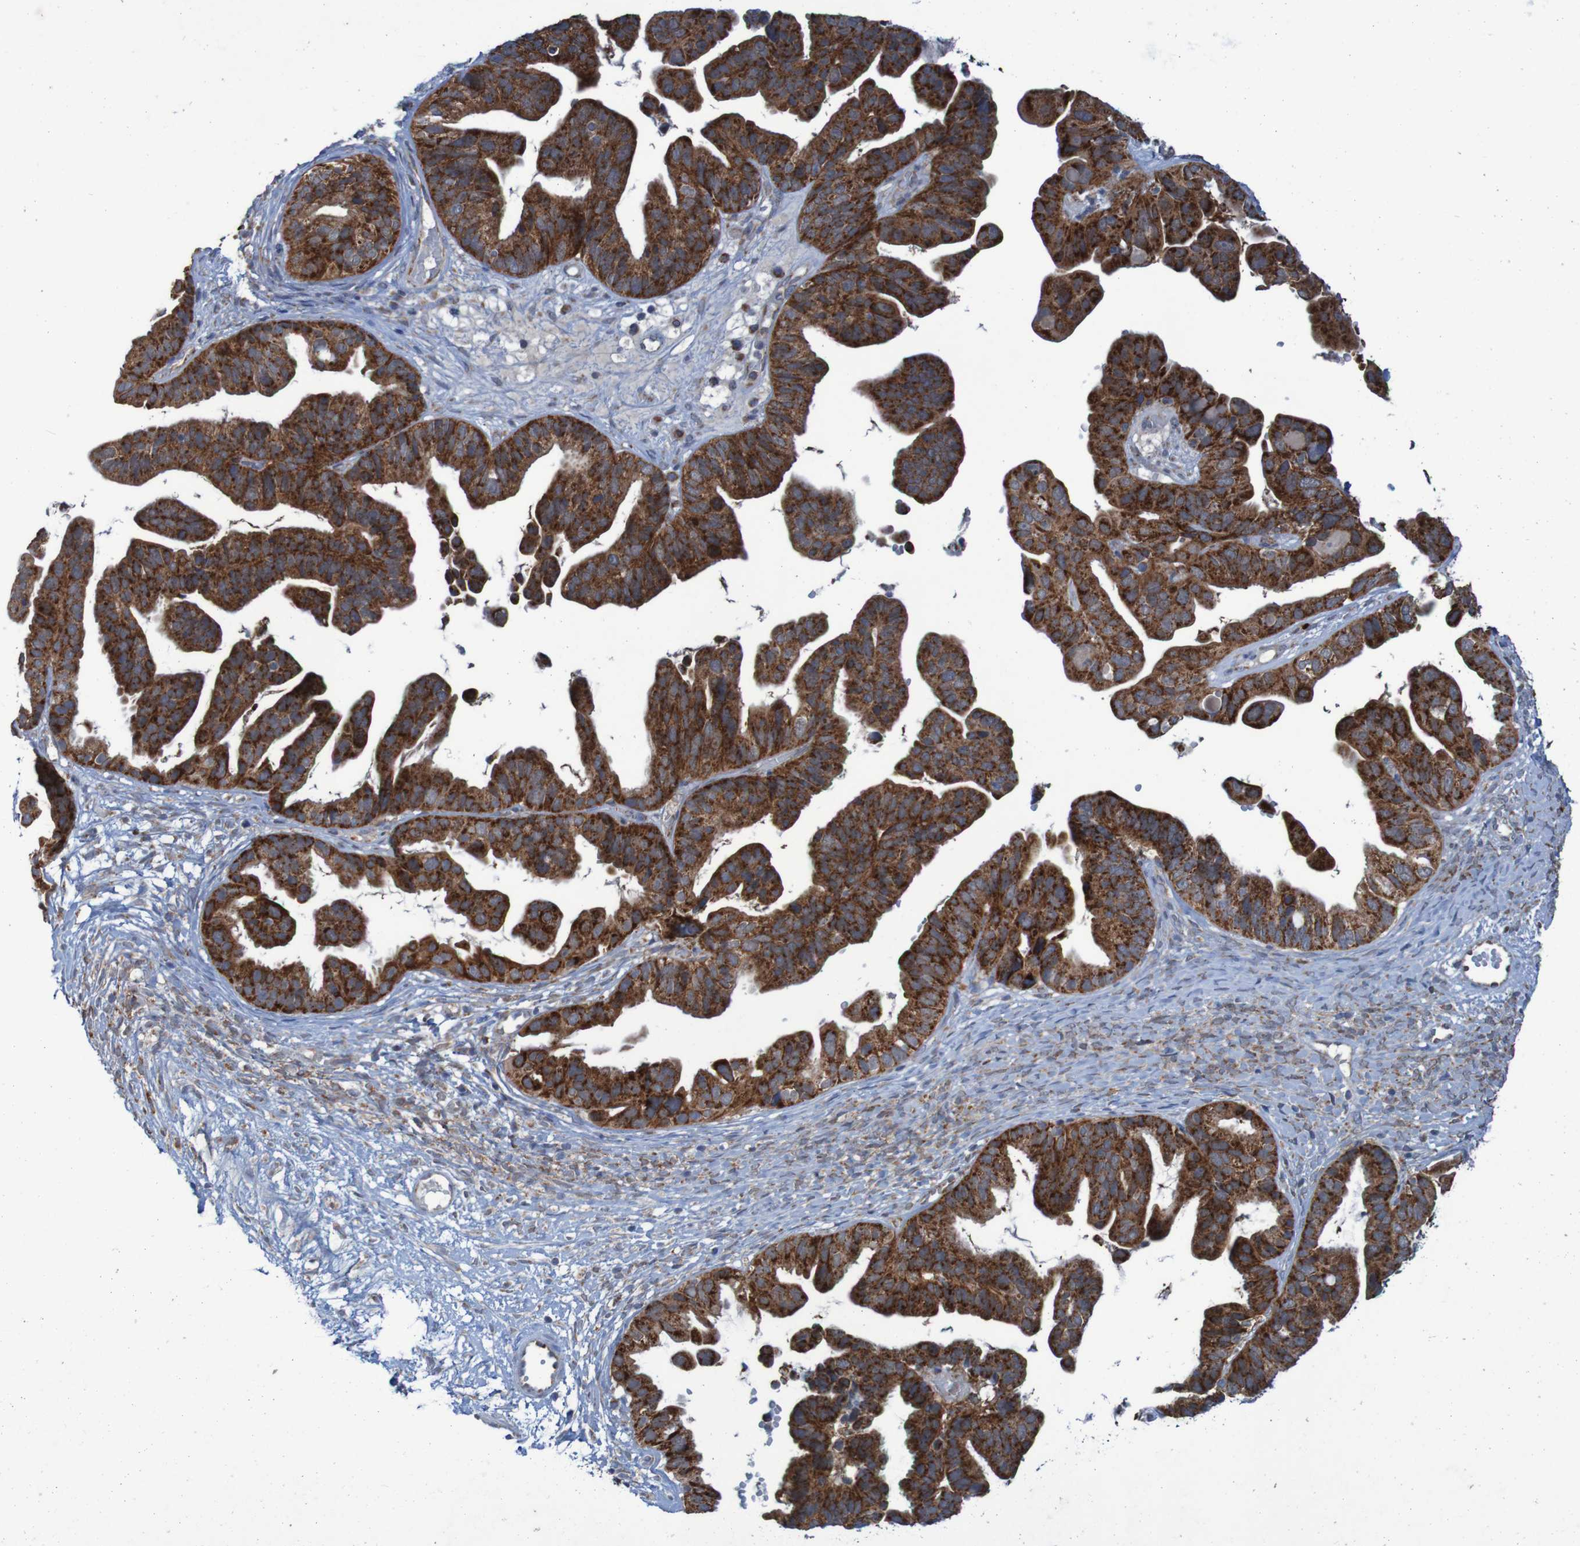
{"staining": {"intensity": "strong", "quantity": ">75%", "location": "cytoplasmic/membranous"}, "tissue": "ovarian cancer", "cell_type": "Tumor cells", "image_type": "cancer", "snomed": [{"axis": "morphology", "description": "Cystadenocarcinoma, serous, NOS"}, {"axis": "topography", "description": "Ovary"}], "caption": "A brown stain labels strong cytoplasmic/membranous expression of a protein in human ovarian cancer tumor cells.", "gene": "CCDC51", "patient": {"sex": "female", "age": 56}}